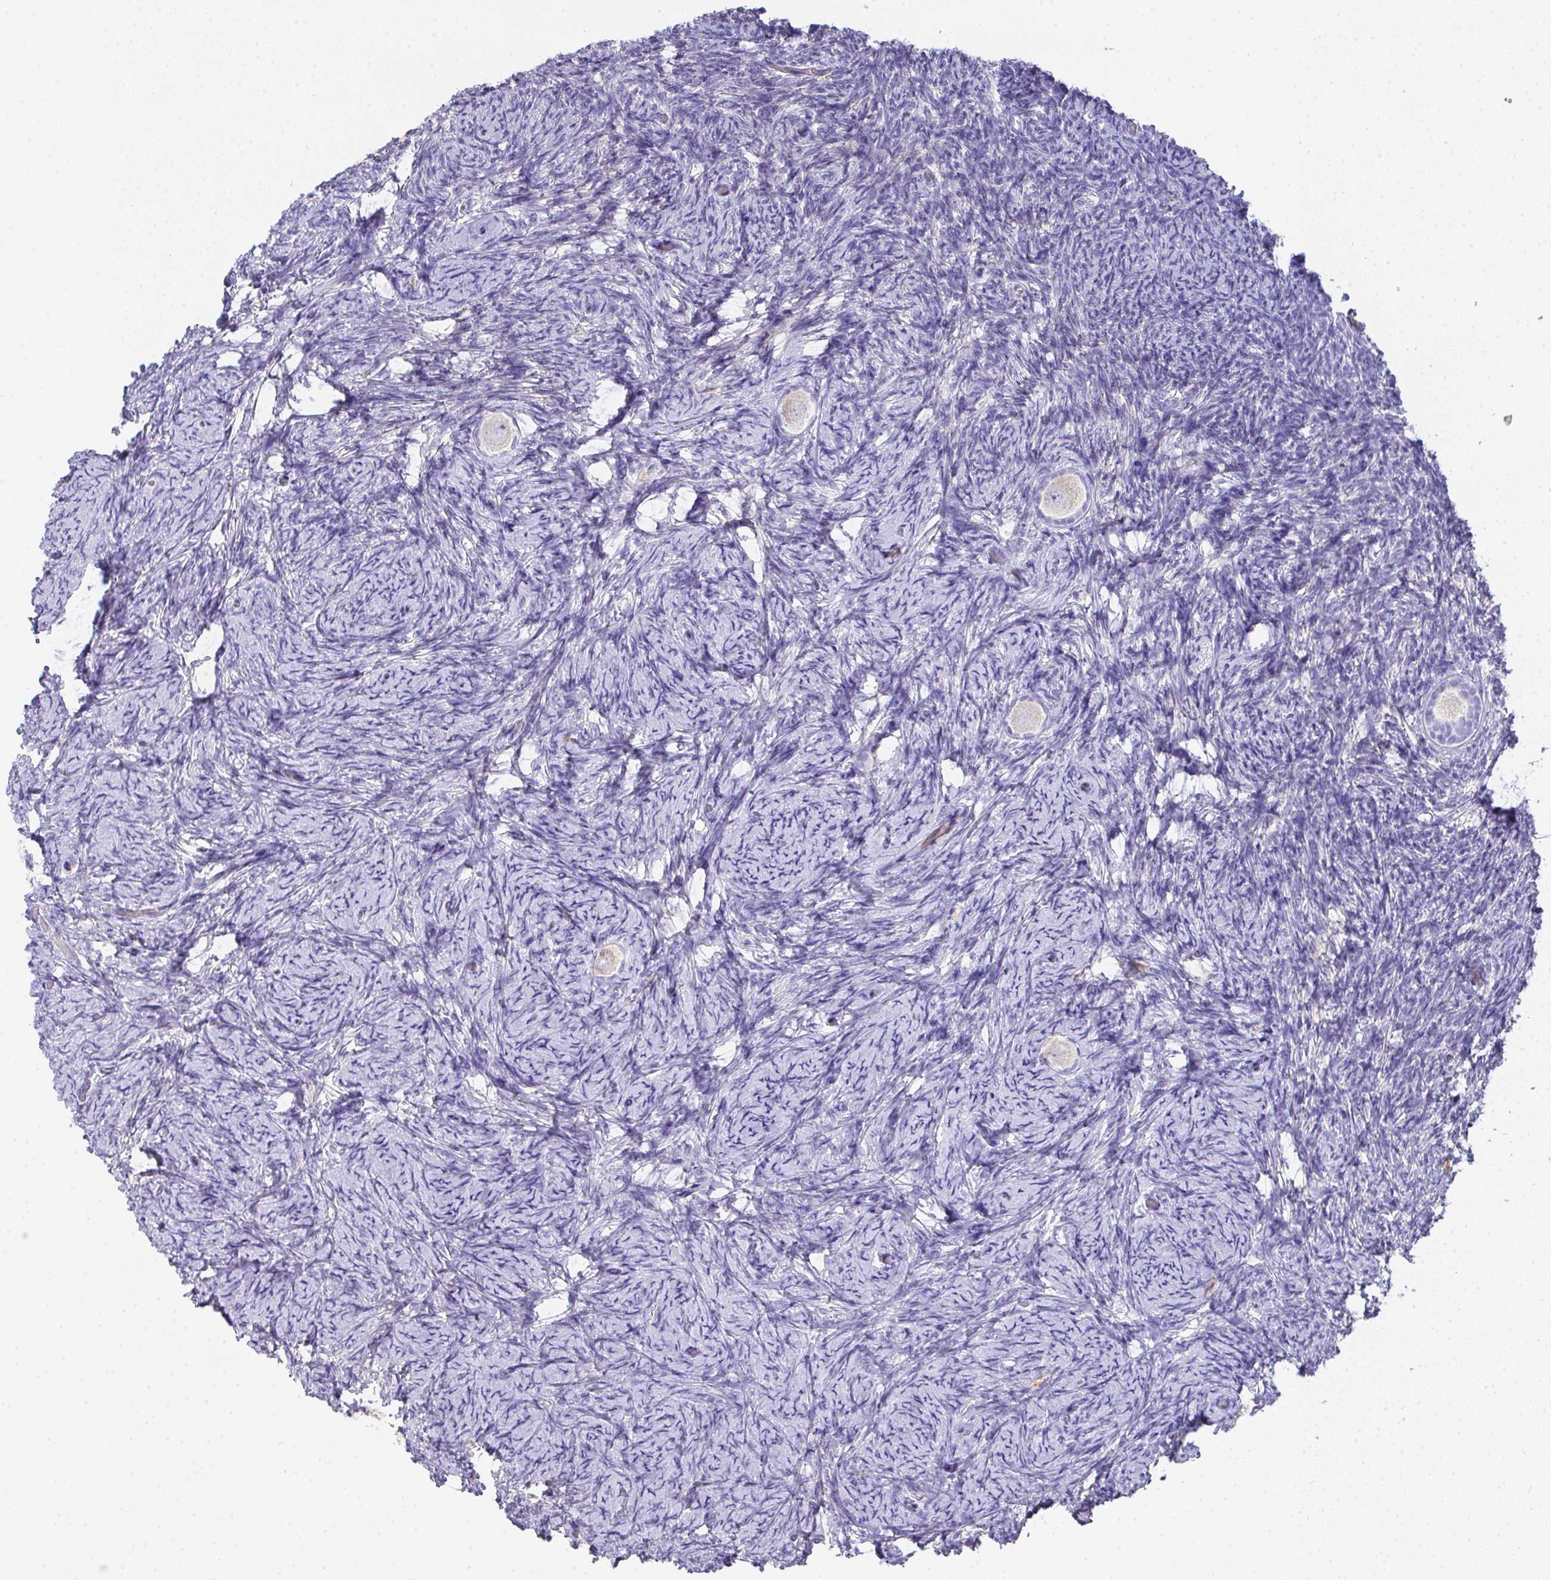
{"staining": {"intensity": "negative", "quantity": "none", "location": "none"}, "tissue": "ovary", "cell_type": "Follicle cells", "image_type": "normal", "snomed": [{"axis": "morphology", "description": "Normal tissue, NOS"}, {"axis": "topography", "description": "Ovary"}], "caption": "Protein analysis of unremarkable ovary shows no significant expression in follicle cells. (DAB (3,3'-diaminobenzidine) IHC with hematoxylin counter stain).", "gene": "TNFAIP8", "patient": {"sex": "female", "age": 34}}